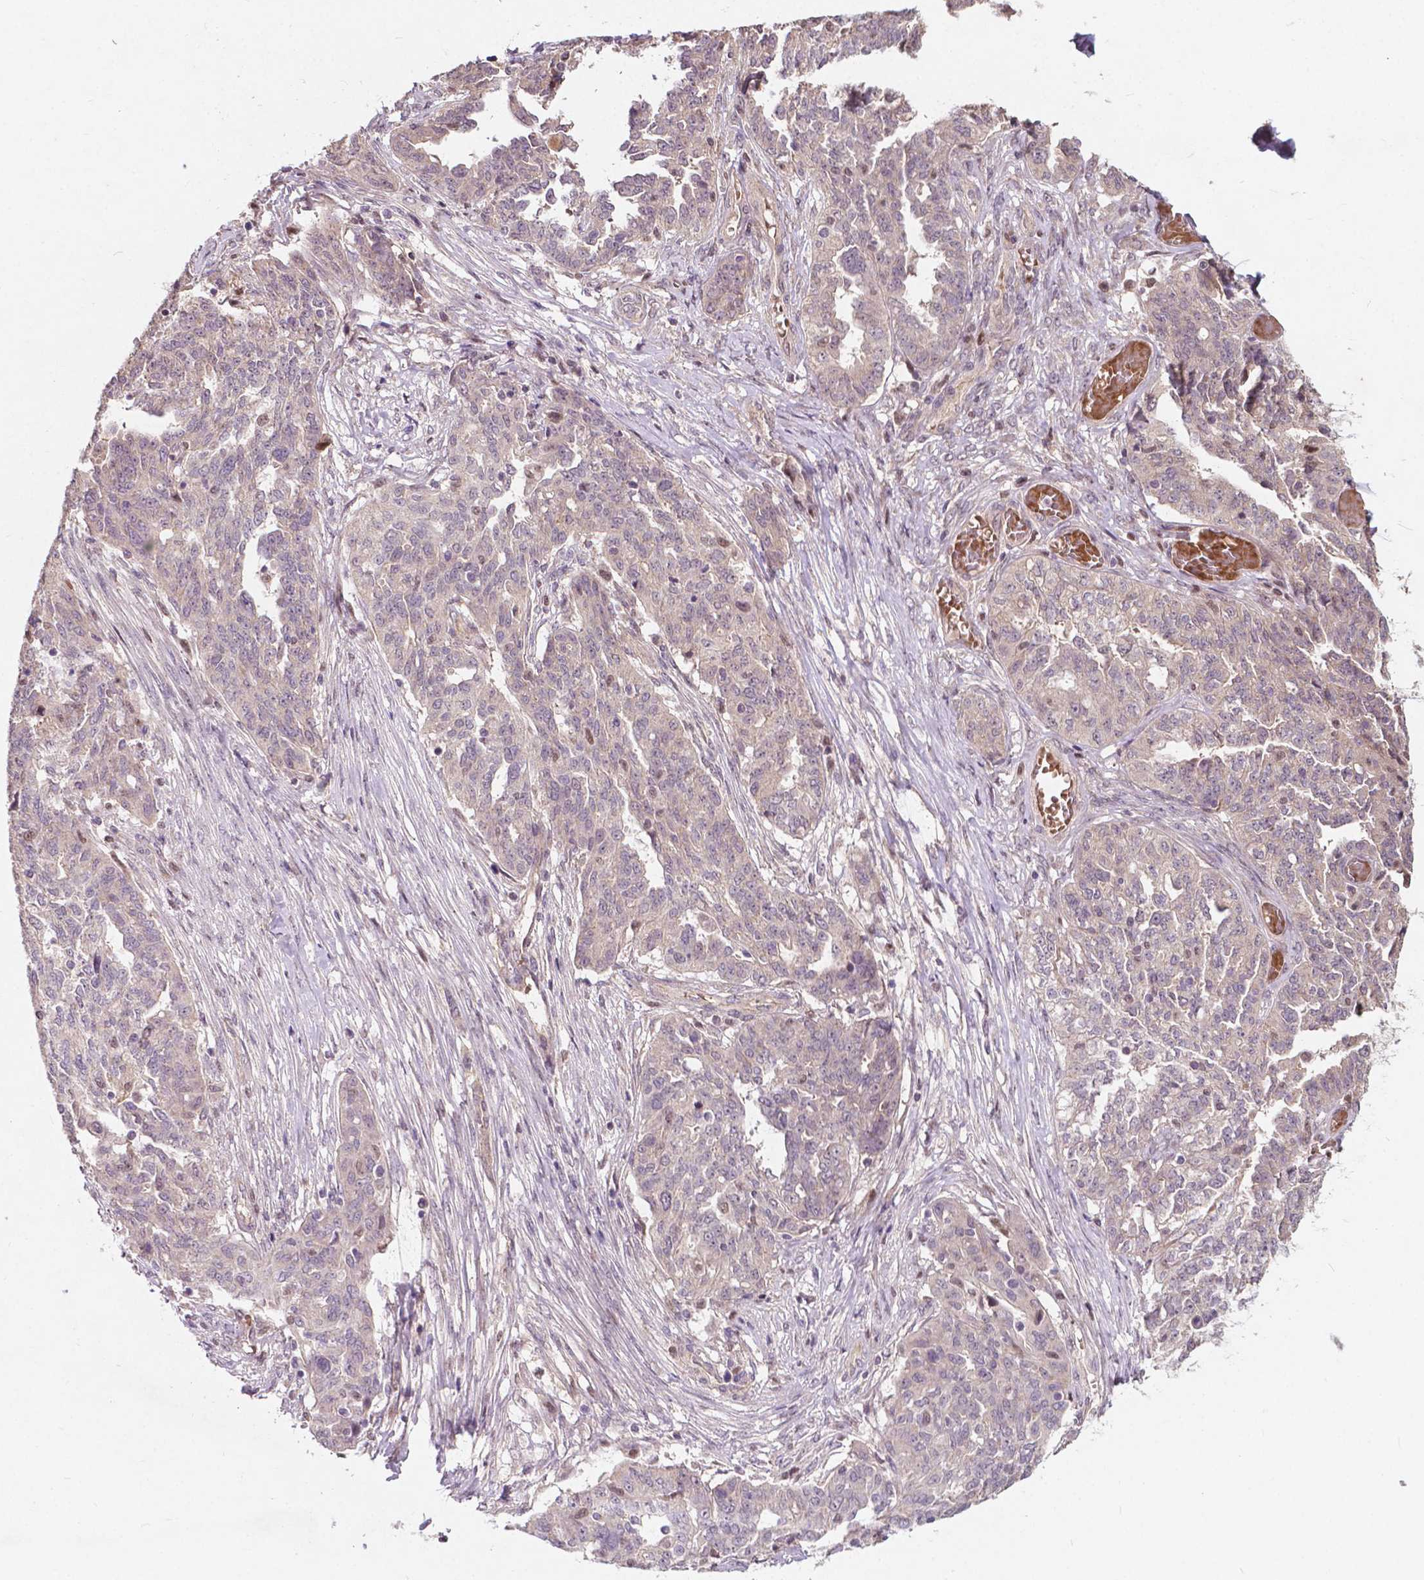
{"staining": {"intensity": "weak", "quantity": "25%-75%", "location": "cytoplasmic/membranous"}, "tissue": "ovarian cancer", "cell_type": "Tumor cells", "image_type": "cancer", "snomed": [{"axis": "morphology", "description": "Cystadenocarcinoma, serous, NOS"}, {"axis": "topography", "description": "Ovary"}], "caption": "Immunohistochemistry (IHC) image of neoplastic tissue: human ovarian serous cystadenocarcinoma stained using immunohistochemistry (IHC) displays low levels of weak protein expression localized specifically in the cytoplasmic/membranous of tumor cells, appearing as a cytoplasmic/membranous brown color.", "gene": "DUSP16", "patient": {"sex": "female", "age": 67}}